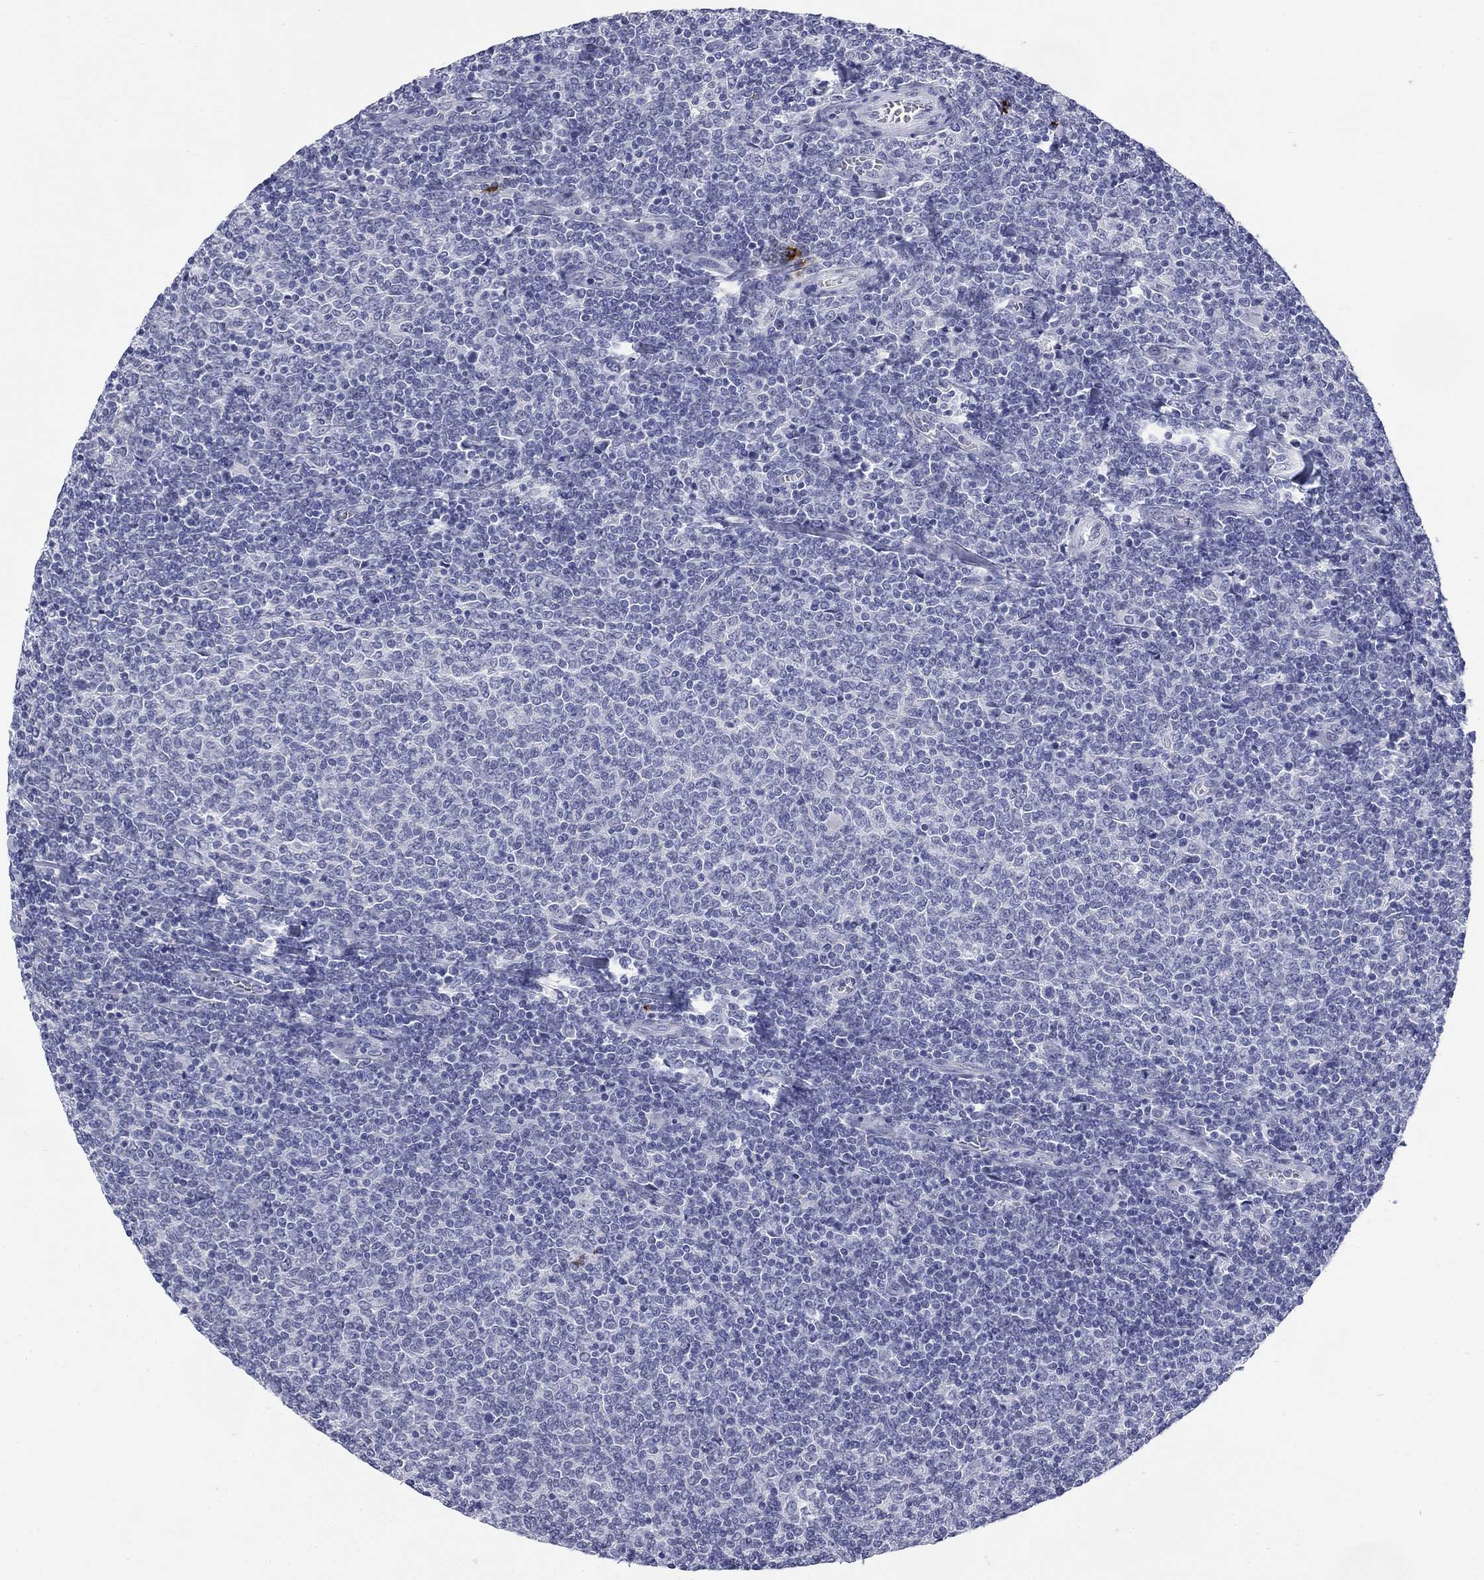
{"staining": {"intensity": "negative", "quantity": "none", "location": "none"}, "tissue": "lymphoma", "cell_type": "Tumor cells", "image_type": "cancer", "snomed": [{"axis": "morphology", "description": "Malignant lymphoma, non-Hodgkin's type, Low grade"}, {"axis": "topography", "description": "Lymph node"}], "caption": "Tumor cells are negative for protein expression in human malignant lymphoma, non-Hodgkin's type (low-grade).", "gene": "ECEL1", "patient": {"sex": "male", "age": 52}}